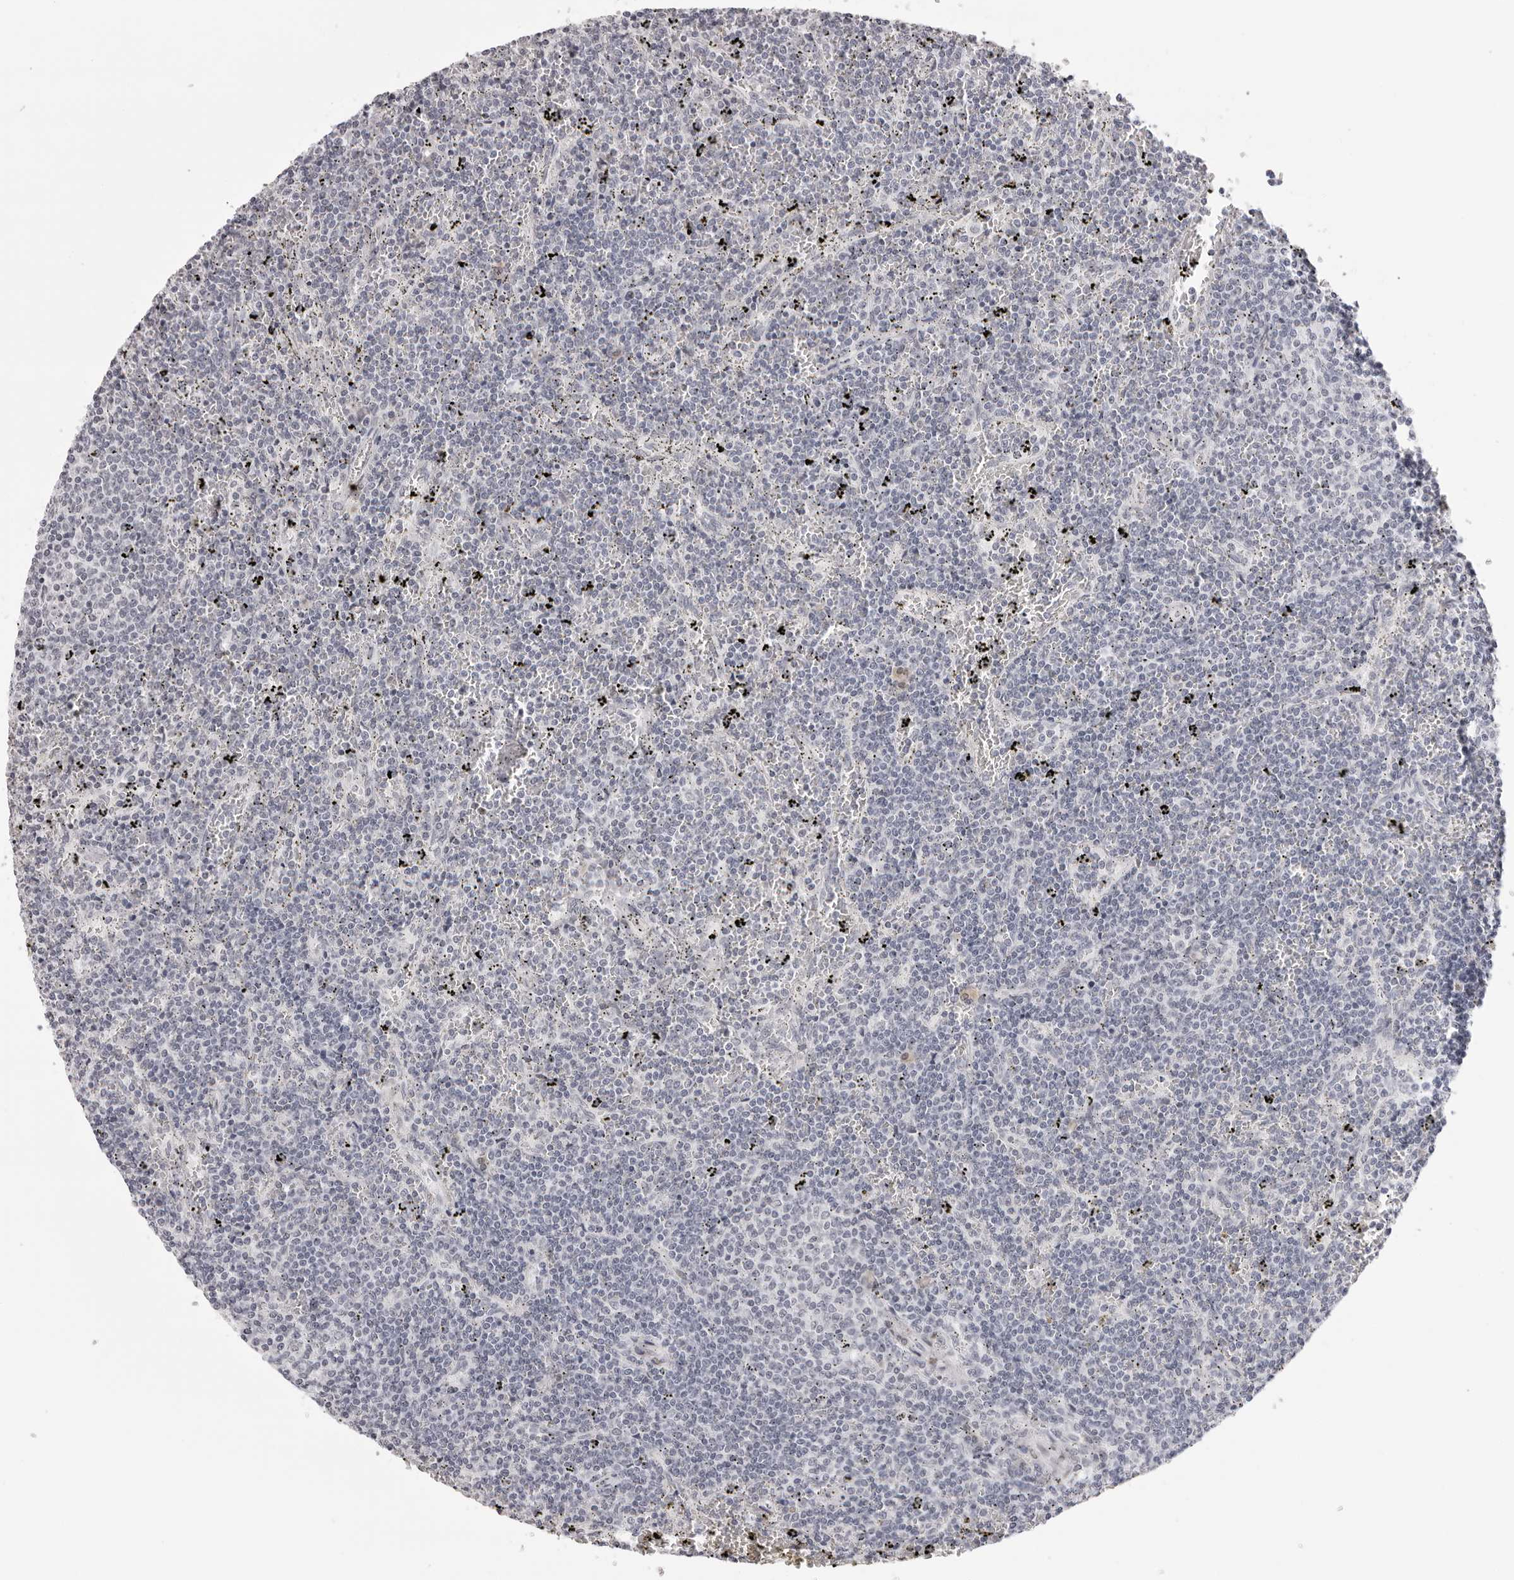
{"staining": {"intensity": "negative", "quantity": "none", "location": "none"}, "tissue": "lymphoma", "cell_type": "Tumor cells", "image_type": "cancer", "snomed": [{"axis": "morphology", "description": "Malignant lymphoma, non-Hodgkin's type, Low grade"}, {"axis": "topography", "description": "Spleen"}], "caption": "Immunohistochemistry (IHC) micrograph of neoplastic tissue: lymphoma stained with DAB (3,3'-diaminobenzidine) exhibits no significant protein expression in tumor cells.", "gene": "MAFK", "patient": {"sex": "female", "age": 50}}